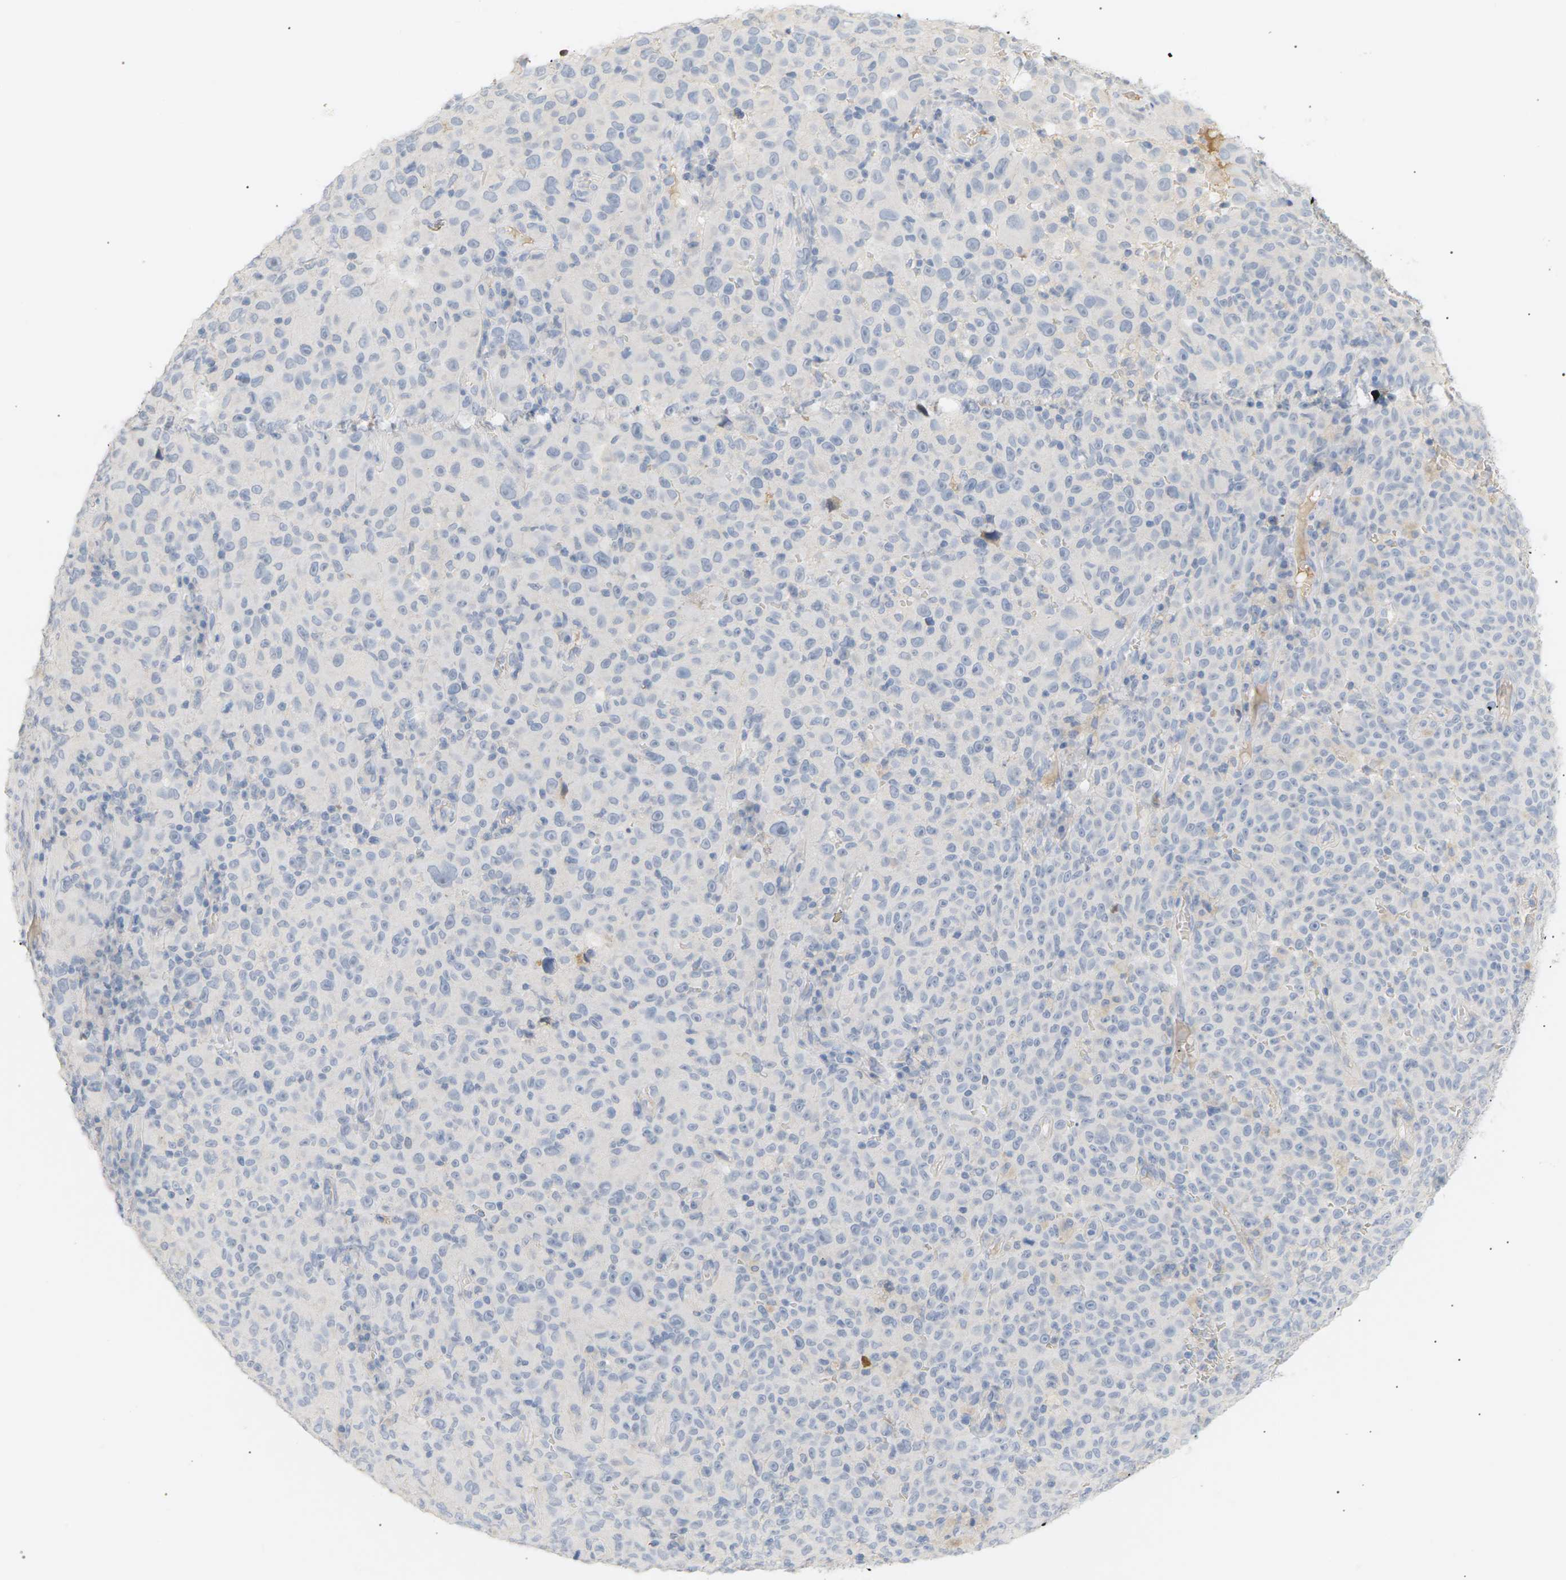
{"staining": {"intensity": "negative", "quantity": "none", "location": "none"}, "tissue": "melanoma", "cell_type": "Tumor cells", "image_type": "cancer", "snomed": [{"axis": "morphology", "description": "Malignant melanoma, NOS"}, {"axis": "topography", "description": "Skin"}], "caption": "IHC image of malignant melanoma stained for a protein (brown), which exhibits no staining in tumor cells.", "gene": "CLU", "patient": {"sex": "female", "age": 82}}